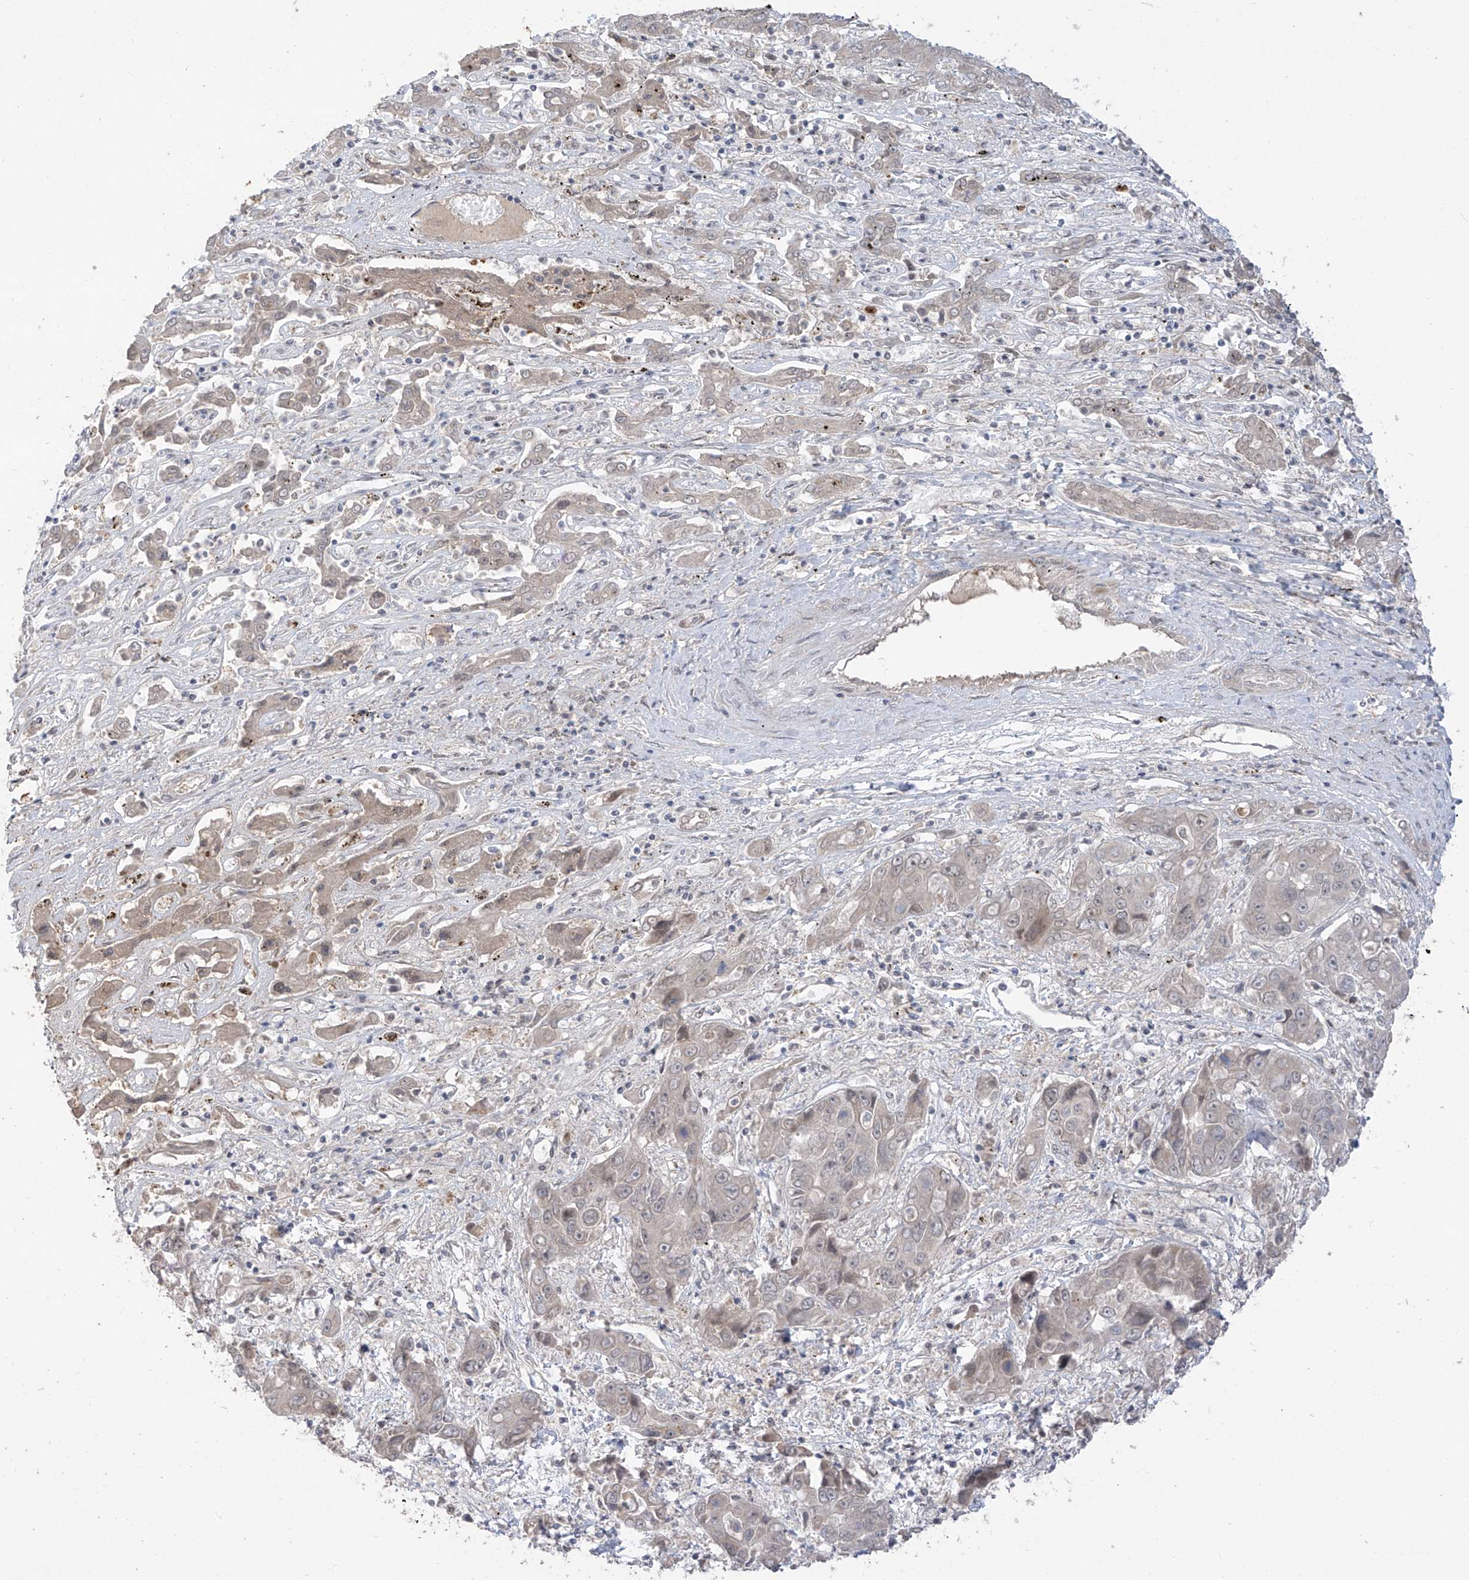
{"staining": {"intensity": "negative", "quantity": "none", "location": "none"}, "tissue": "liver cancer", "cell_type": "Tumor cells", "image_type": "cancer", "snomed": [{"axis": "morphology", "description": "Cholangiocarcinoma"}, {"axis": "topography", "description": "Liver"}], "caption": "Liver cancer (cholangiocarcinoma) stained for a protein using immunohistochemistry (IHC) displays no expression tumor cells.", "gene": "OGT", "patient": {"sex": "male", "age": 67}}